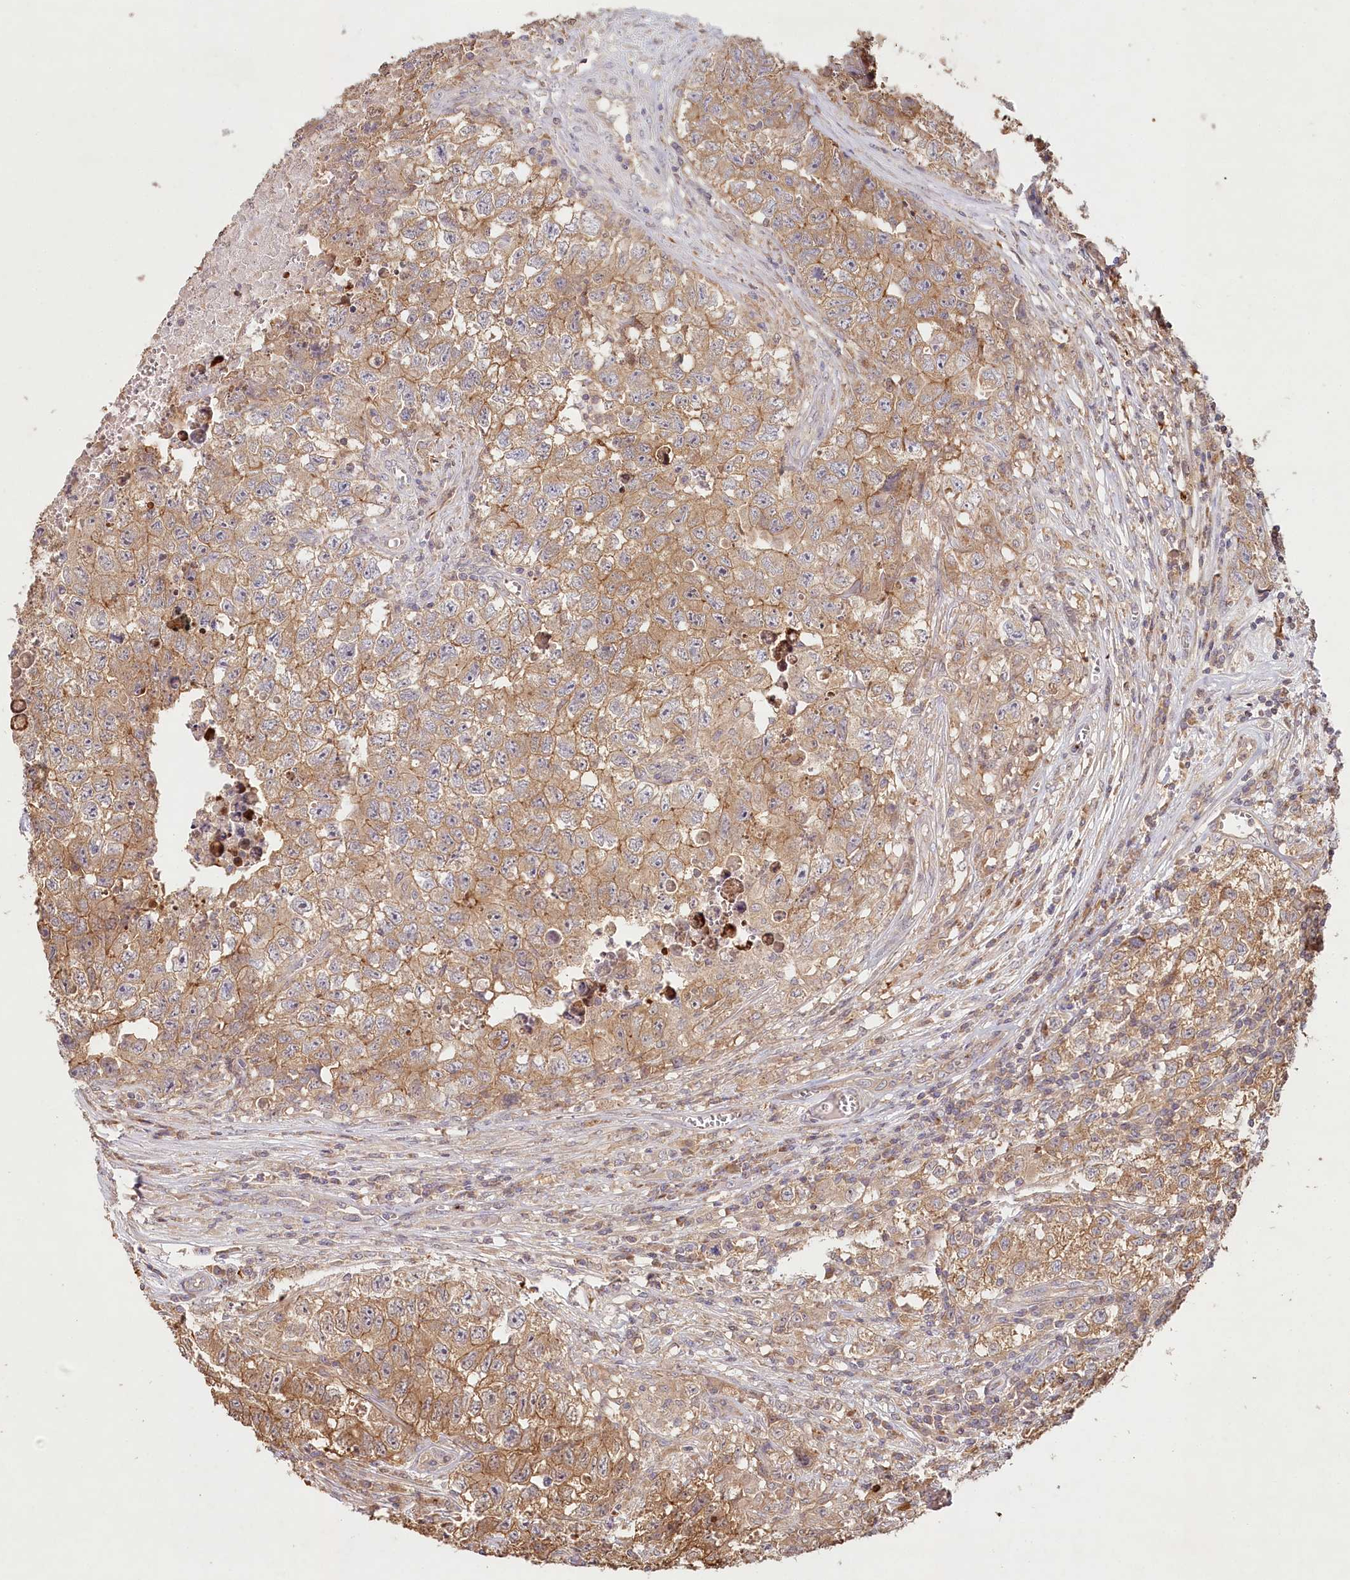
{"staining": {"intensity": "moderate", "quantity": ">75%", "location": "cytoplasmic/membranous"}, "tissue": "testis cancer", "cell_type": "Tumor cells", "image_type": "cancer", "snomed": [{"axis": "morphology", "description": "Seminoma, NOS"}, {"axis": "morphology", "description": "Carcinoma, Embryonal, NOS"}, {"axis": "topography", "description": "Testis"}], "caption": "IHC of human embryonal carcinoma (testis) reveals medium levels of moderate cytoplasmic/membranous expression in approximately >75% of tumor cells. (Stains: DAB in brown, nuclei in blue, Microscopy: brightfield microscopy at high magnification).", "gene": "HAL", "patient": {"sex": "male", "age": 43}}